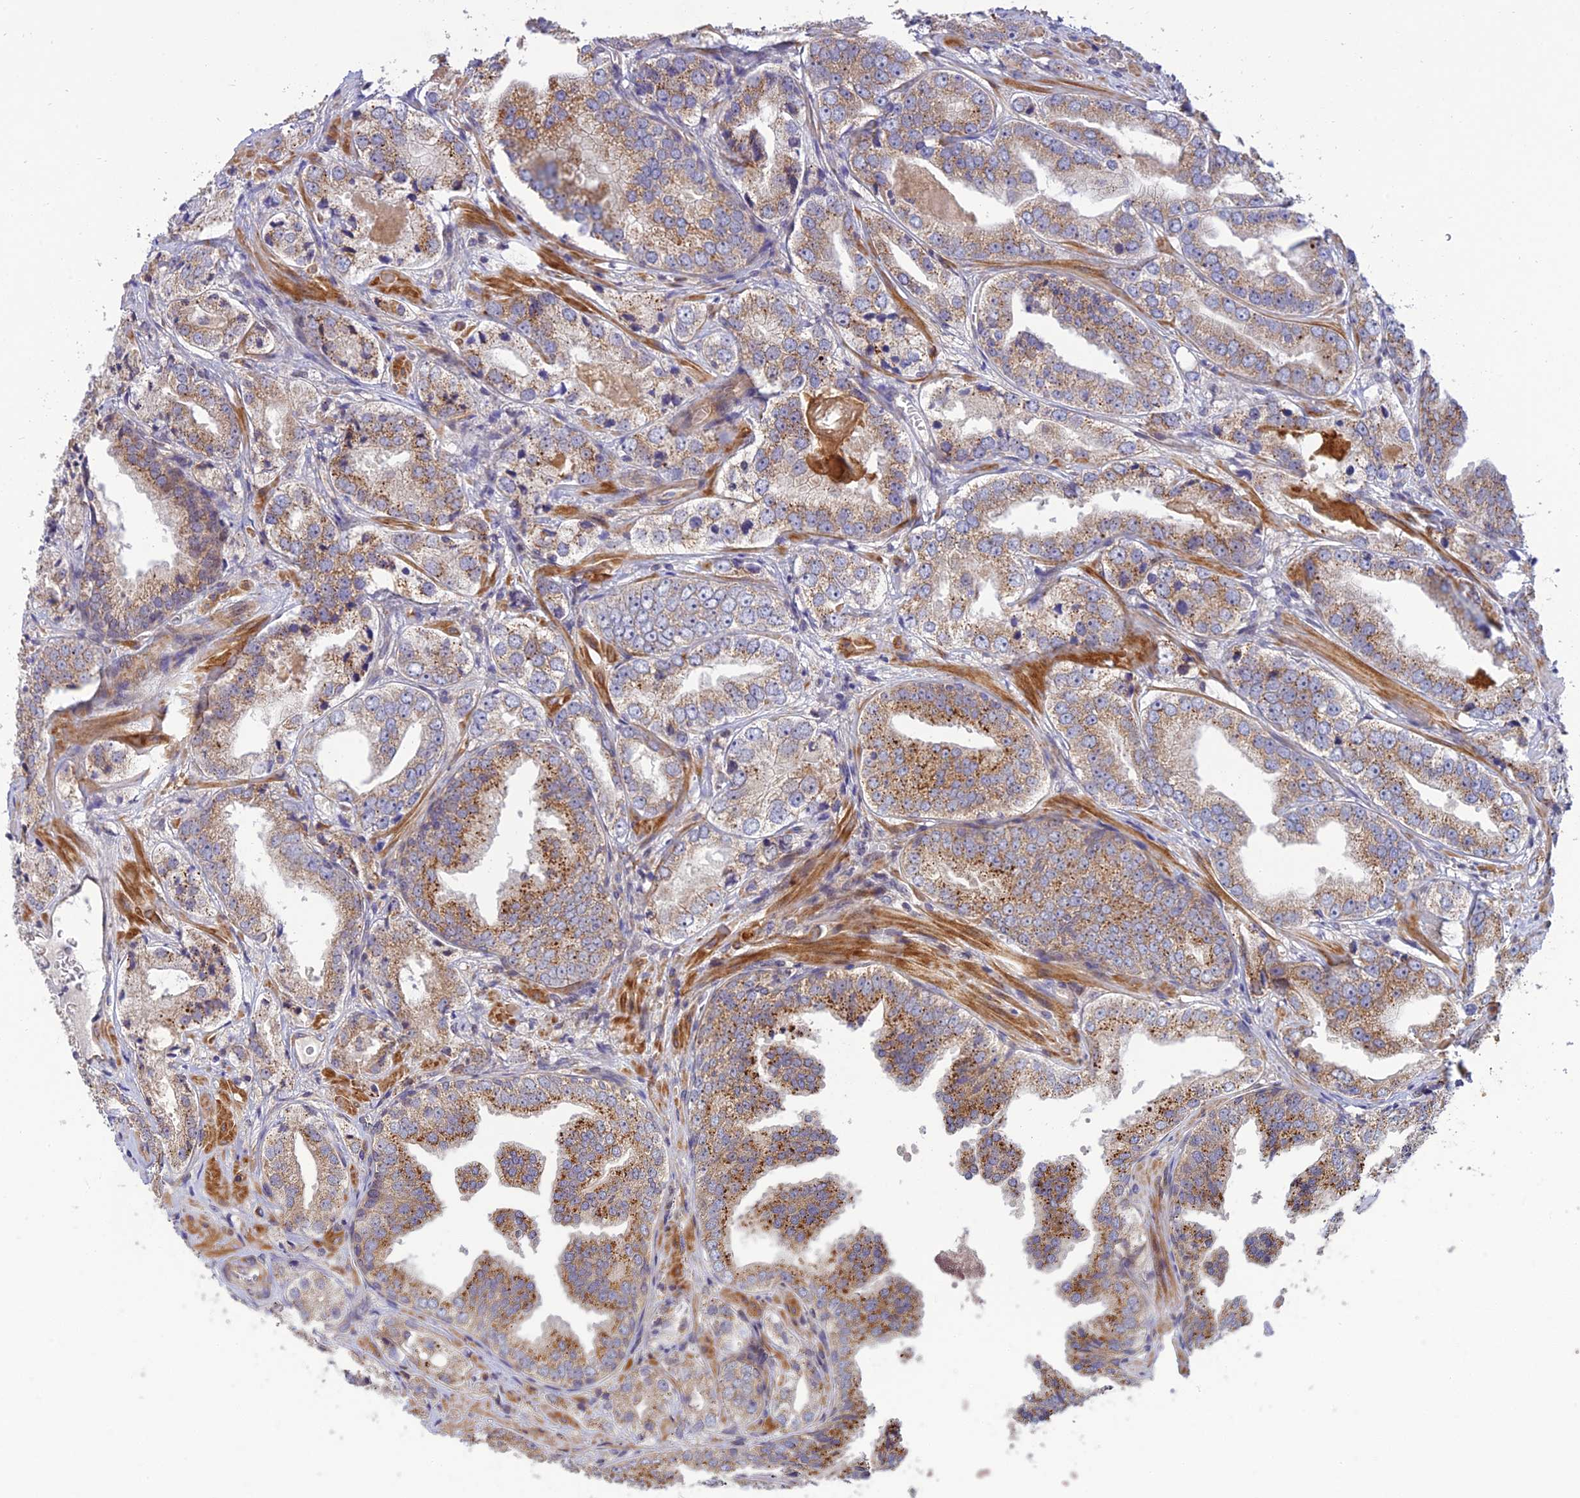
{"staining": {"intensity": "moderate", "quantity": ">75%", "location": "cytoplasmic/membranous"}, "tissue": "prostate cancer", "cell_type": "Tumor cells", "image_type": "cancer", "snomed": [{"axis": "morphology", "description": "Adenocarcinoma, Low grade"}, {"axis": "topography", "description": "Prostate"}], "caption": "Protein expression analysis of human prostate cancer (adenocarcinoma (low-grade)) reveals moderate cytoplasmic/membranous staining in approximately >75% of tumor cells.", "gene": "C3orf20", "patient": {"sex": "male", "age": 60}}